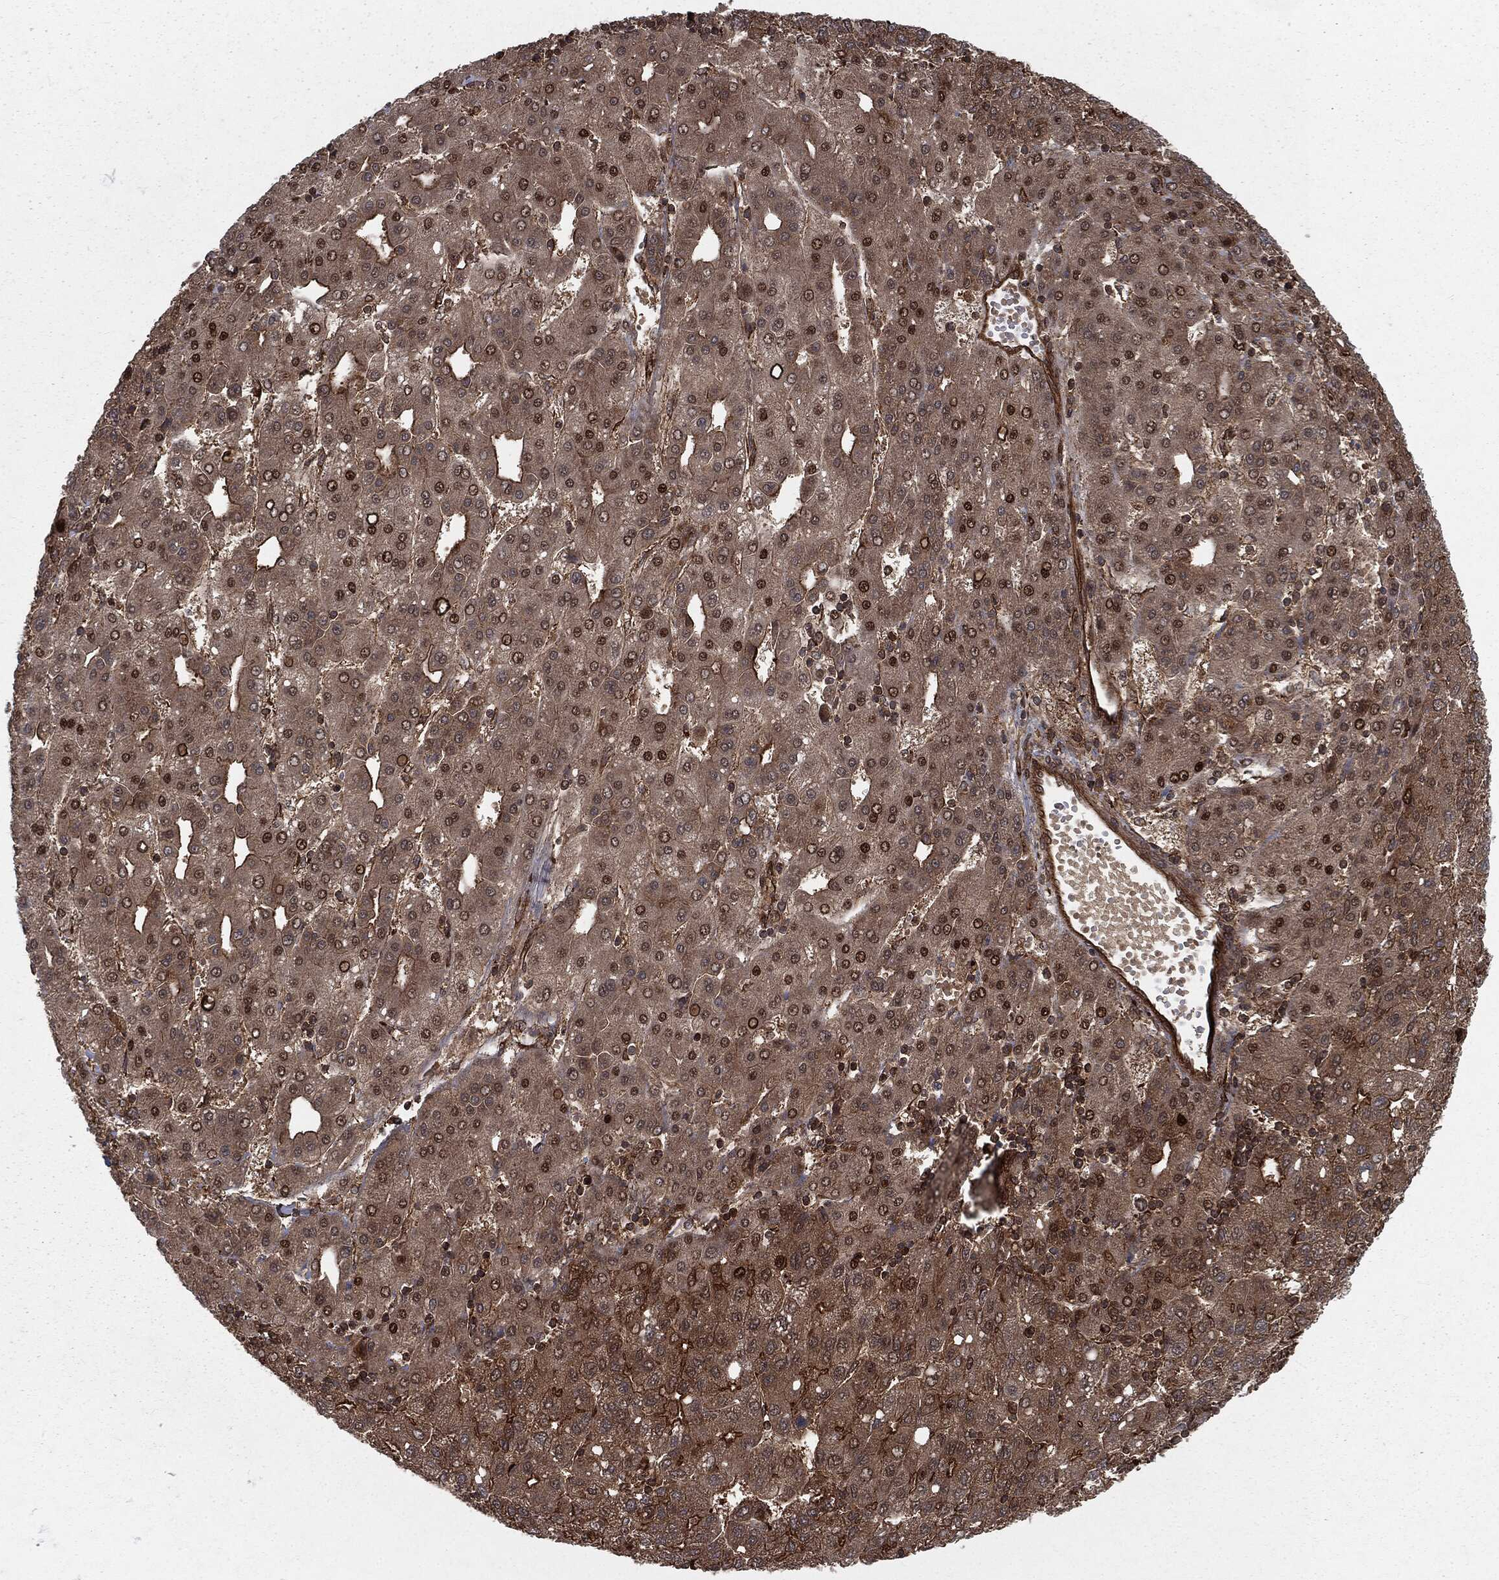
{"staining": {"intensity": "strong", "quantity": "<25%", "location": "nuclear"}, "tissue": "liver cancer", "cell_type": "Tumor cells", "image_type": "cancer", "snomed": [{"axis": "morphology", "description": "Carcinoma, Hepatocellular, NOS"}, {"axis": "topography", "description": "Liver"}], "caption": "A histopathology image showing strong nuclear expression in about <25% of tumor cells in hepatocellular carcinoma (liver), as visualized by brown immunohistochemical staining.", "gene": "RANBP9", "patient": {"sex": "male", "age": 65}}